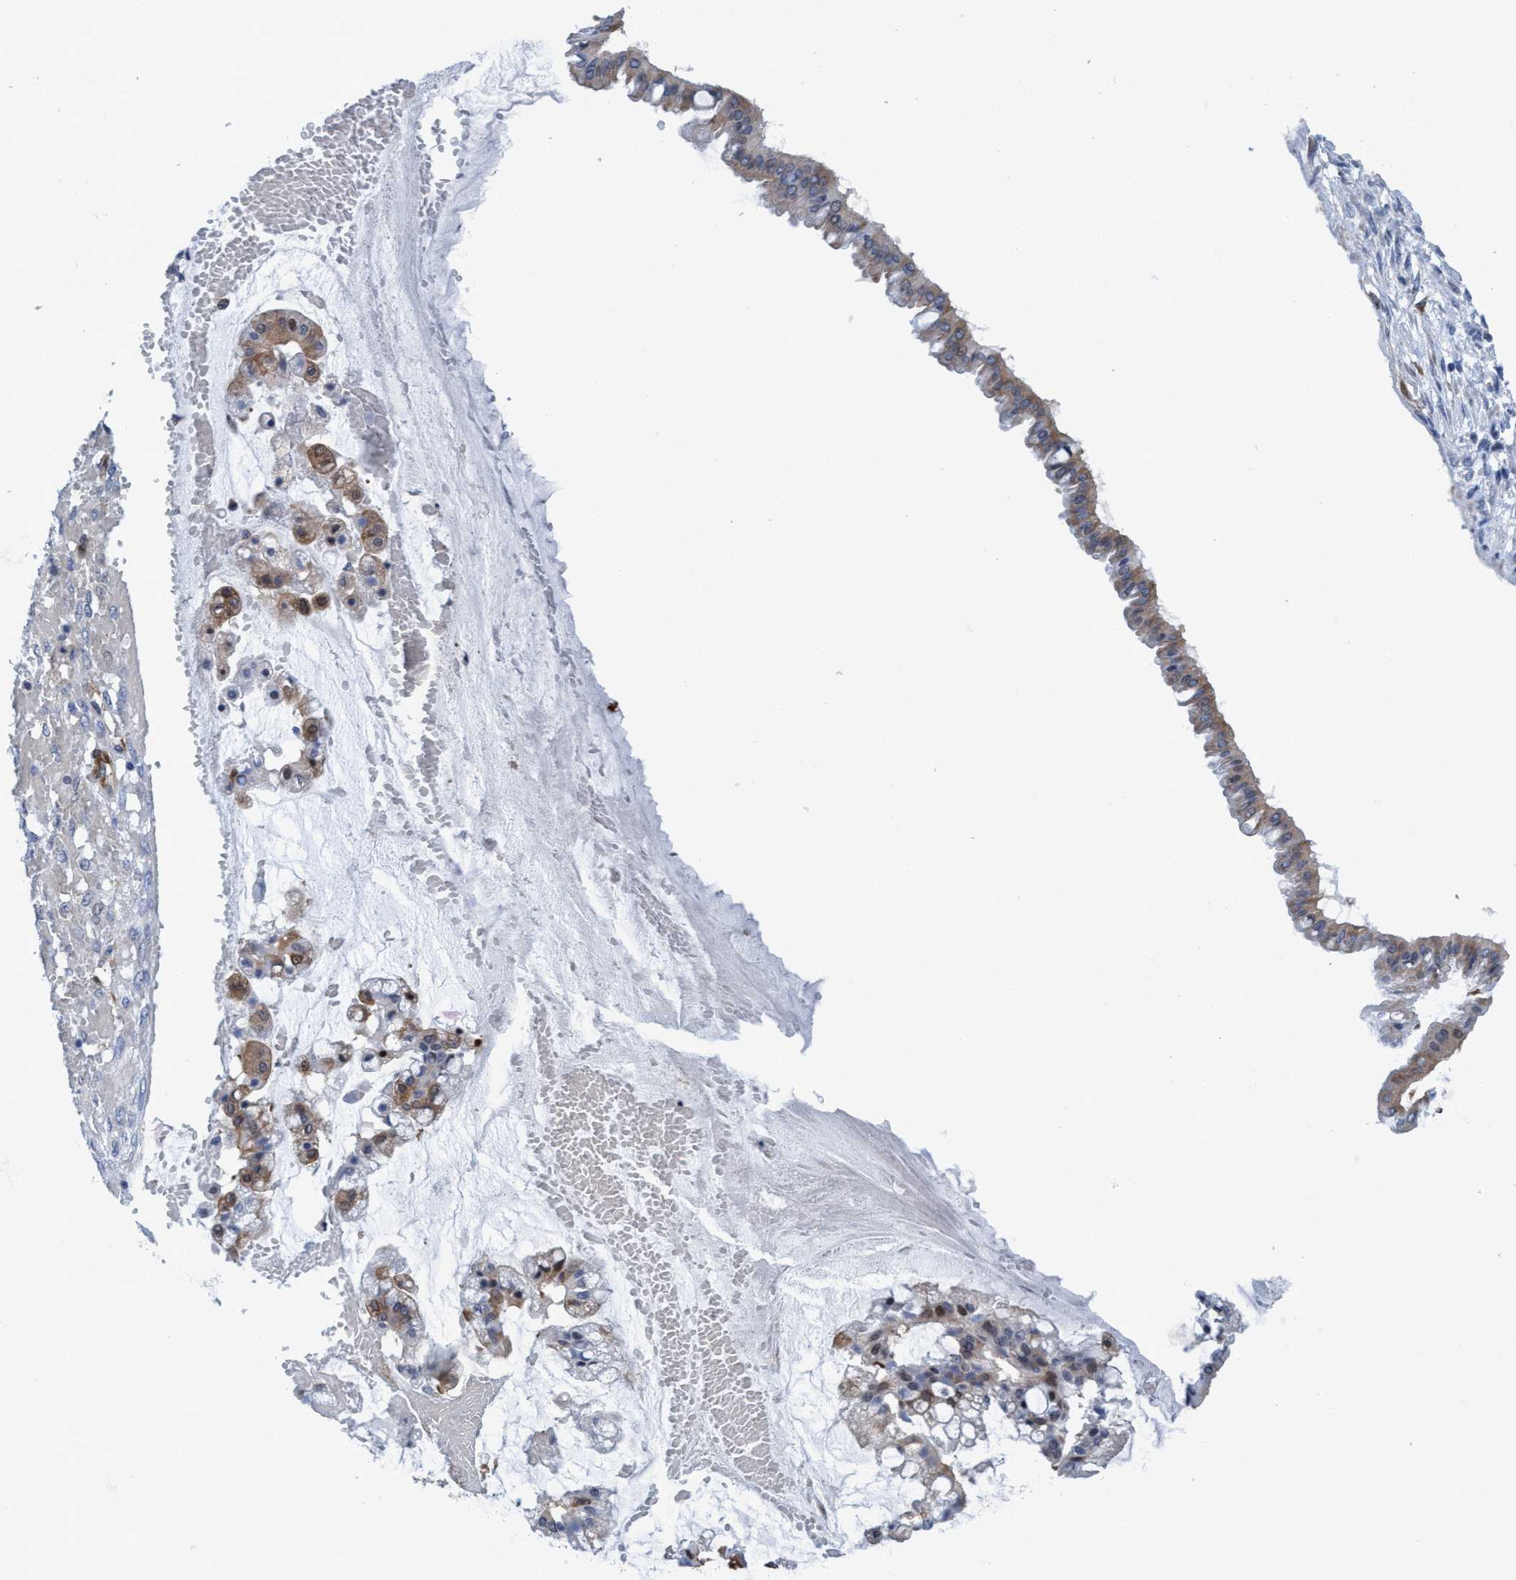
{"staining": {"intensity": "strong", "quantity": ">75%", "location": "cytoplasmic/membranous"}, "tissue": "ovarian cancer", "cell_type": "Tumor cells", "image_type": "cancer", "snomed": [{"axis": "morphology", "description": "Cystadenocarcinoma, mucinous, NOS"}, {"axis": "topography", "description": "Ovary"}], "caption": "Immunohistochemistry of ovarian cancer (mucinous cystadenocarcinoma) demonstrates high levels of strong cytoplasmic/membranous staining in about >75% of tumor cells.", "gene": "NMT1", "patient": {"sex": "female", "age": 73}}